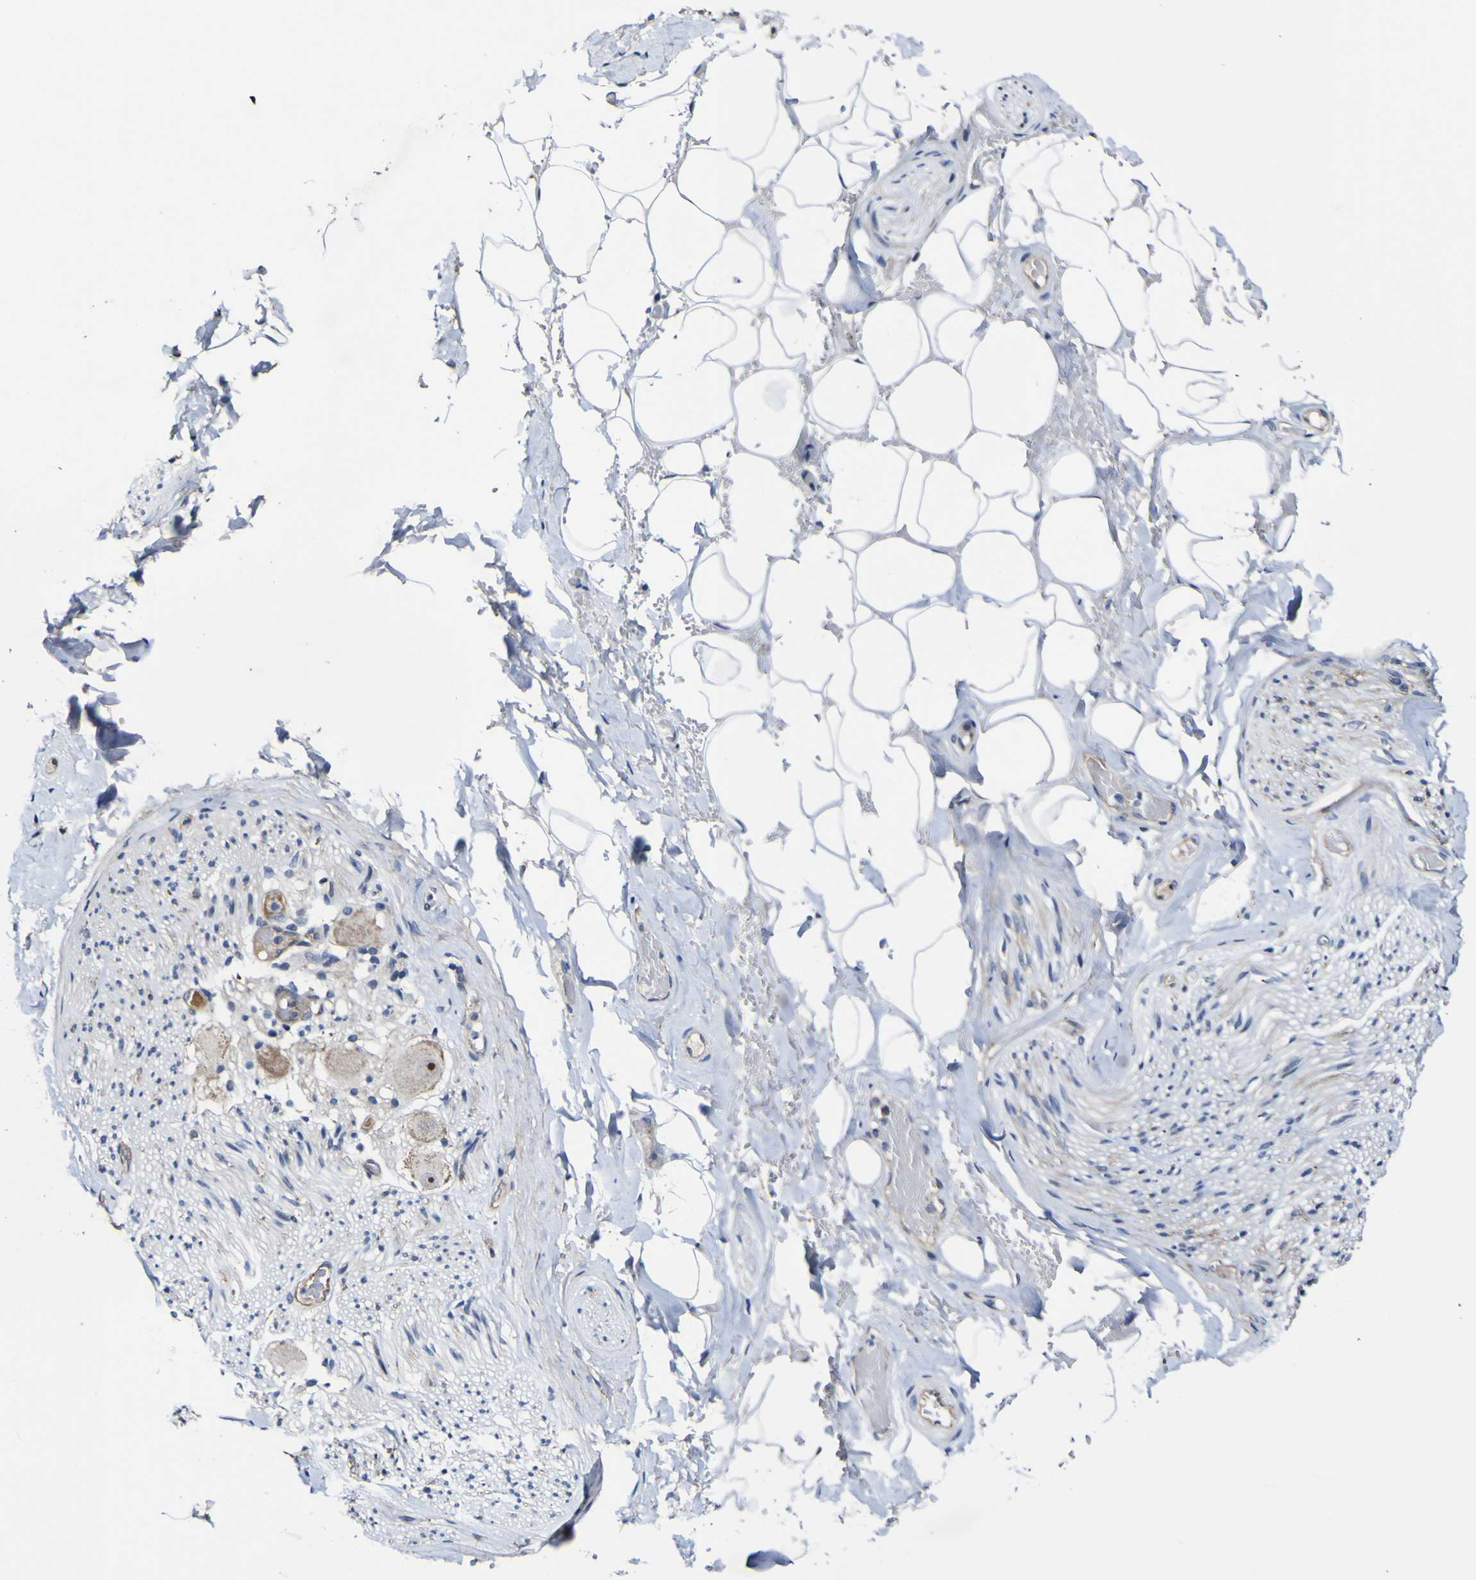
{"staining": {"intensity": "negative", "quantity": "none", "location": "none"}, "tissue": "adipose tissue", "cell_type": "Adipocytes", "image_type": "normal", "snomed": [{"axis": "morphology", "description": "Normal tissue, NOS"}, {"axis": "topography", "description": "Peripheral nerve tissue"}], "caption": "Adipose tissue stained for a protein using IHC exhibits no expression adipocytes.", "gene": "CCL2", "patient": {"sex": "male", "age": 70}}